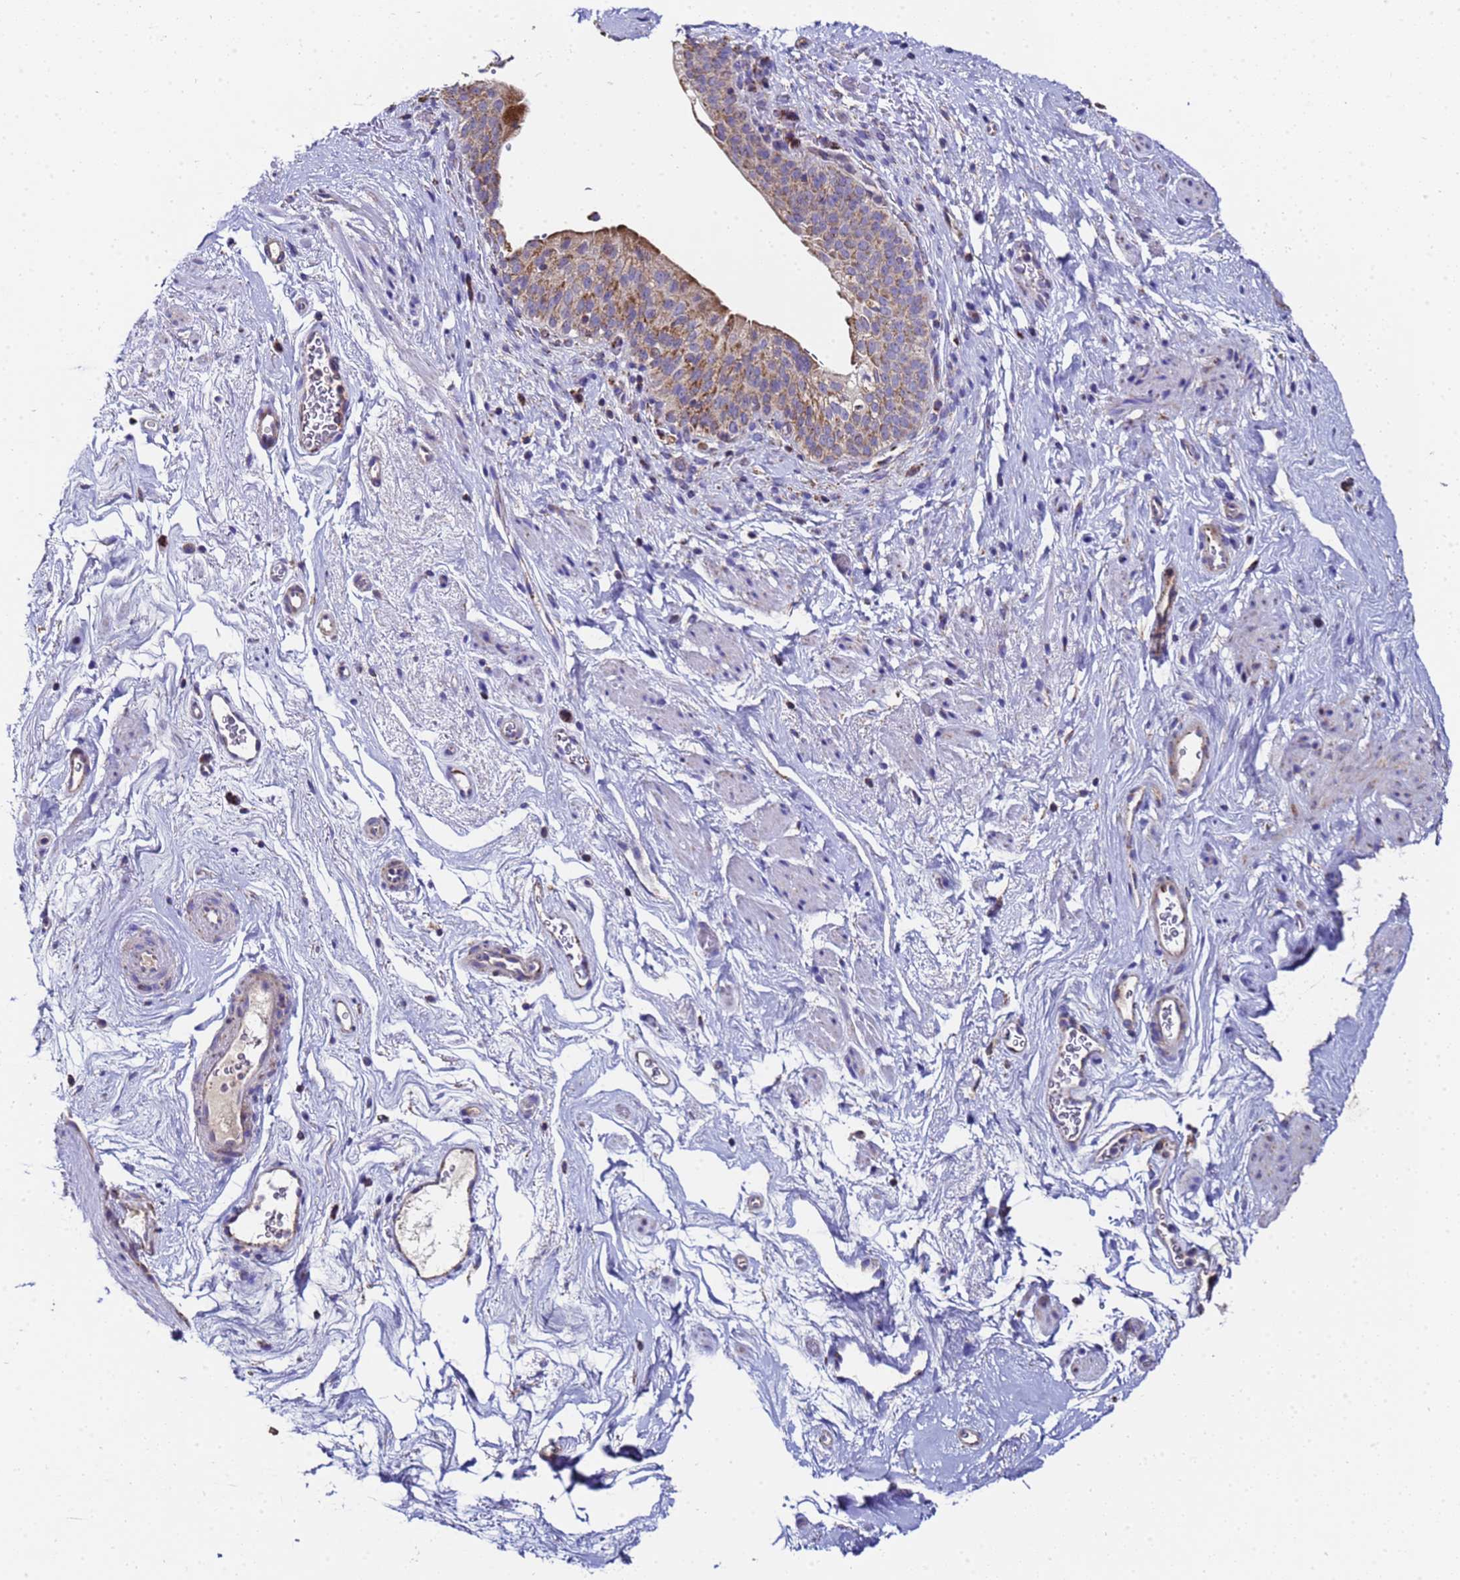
{"staining": {"intensity": "moderate", "quantity": "<25%", "location": "cytoplasmic/membranous"}, "tissue": "smooth muscle", "cell_type": "Smooth muscle cells", "image_type": "normal", "snomed": [{"axis": "morphology", "description": "Normal tissue, NOS"}, {"axis": "topography", "description": "Smooth muscle"}, {"axis": "topography", "description": "Peripheral nerve tissue"}], "caption": "This micrograph displays immunohistochemistry staining of normal smooth muscle, with low moderate cytoplasmic/membranous positivity in approximately <25% of smooth muscle cells.", "gene": "MRPS12", "patient": {"sex": "male", "age": 69}}